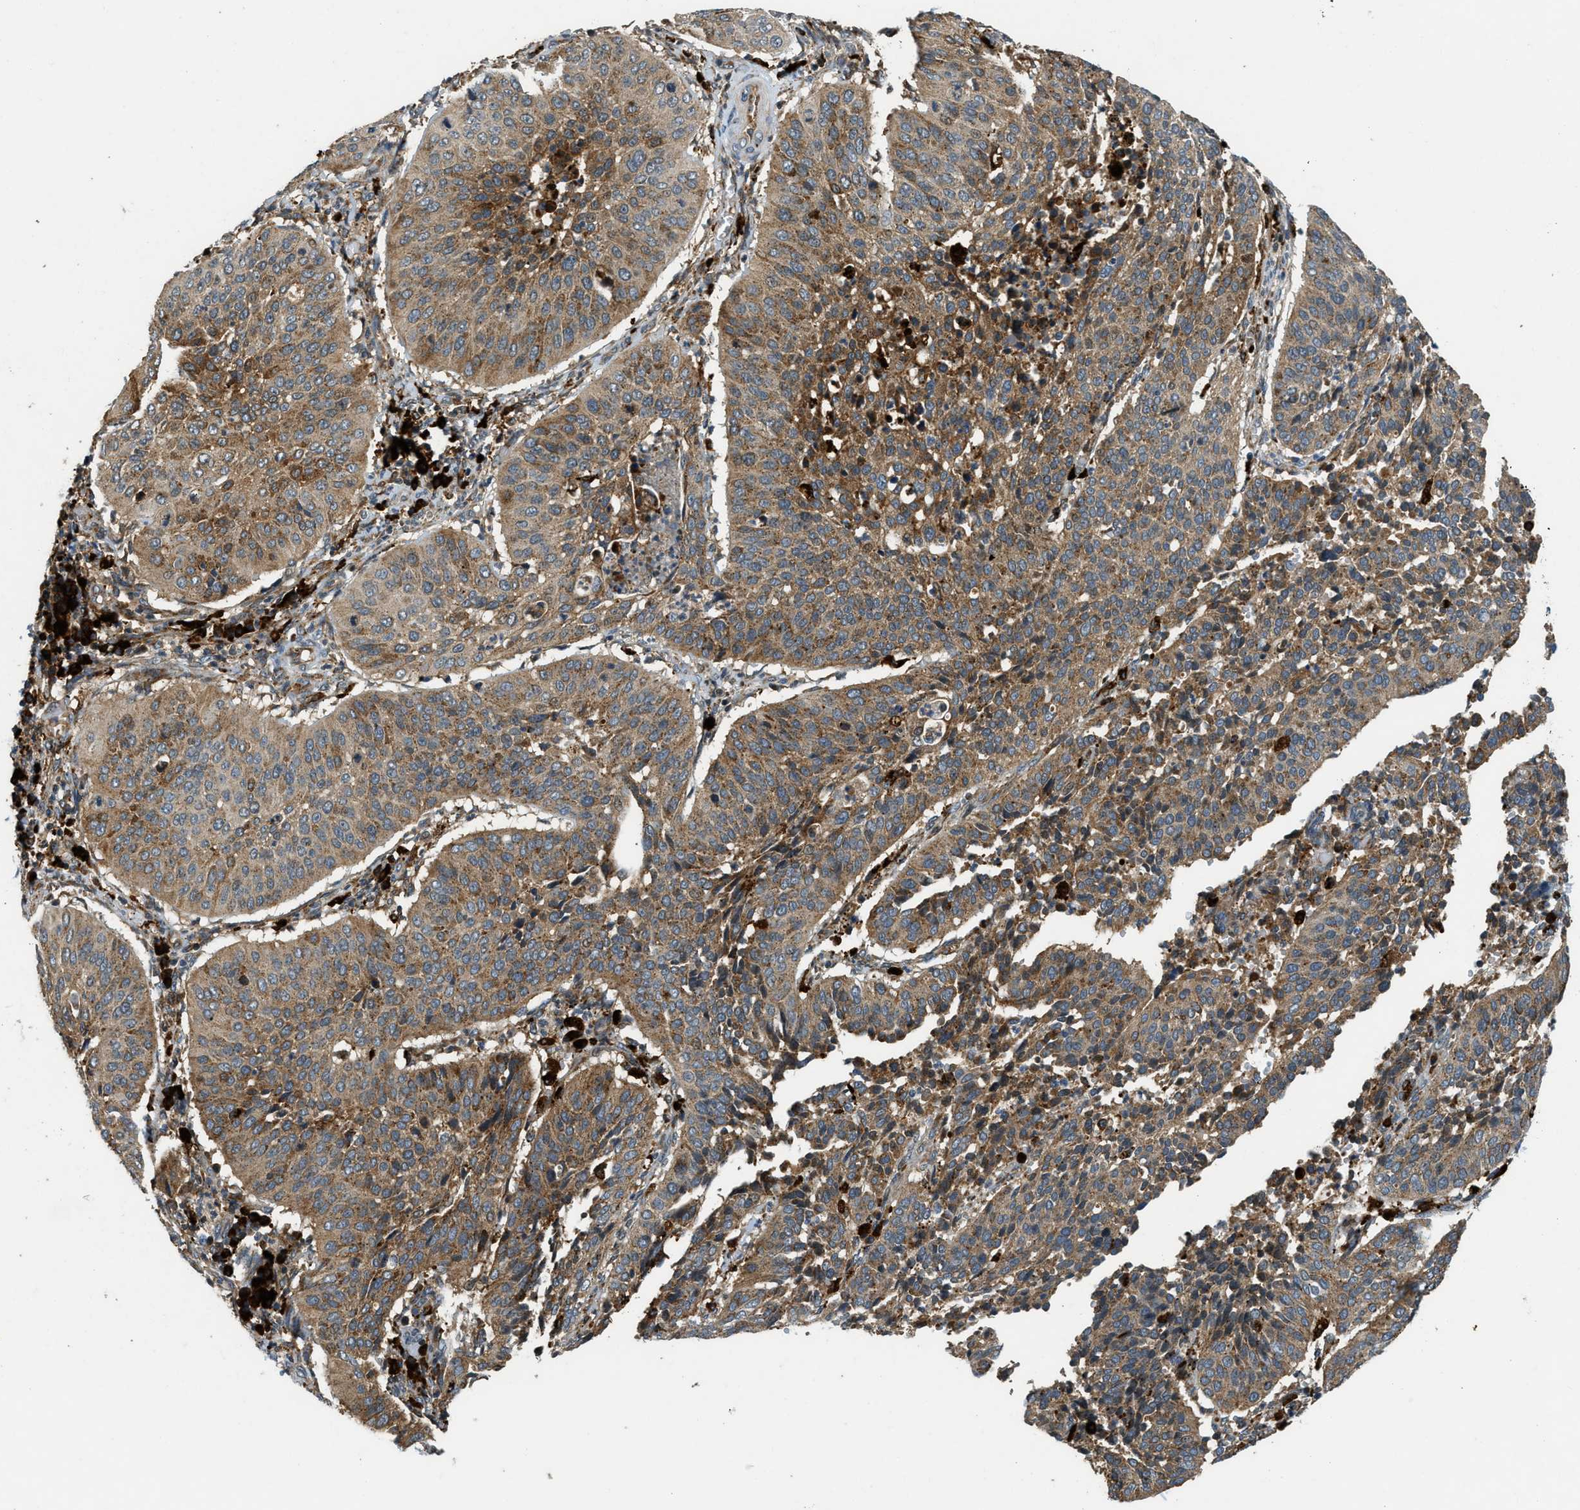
{"staining": {"intensity": "moderate", "quantity": ">75%", "location": "cytoplasmic/membranous"}, "tissue": "cervical cancer", "cell_type": "Tumor cells", "image_type": "cancer", "snomed": [{"axis": "morphology", "description": "Normal tissue, NOS"}, {"axis": "morphology", "description": "Squamous cell carcinoma, NOS"}, {"axis": "topography", "description": "Cervix"}], "caption": "This image demonstrates cervical squamous cell carcinoma stained with immunohistochemistry (IHC) to label a protein in brown. The cytoplasmic/membranous of tumor cells show moderate positivity for the protein. Nuclei are counter-stained blue.", "gene": "HERC2", "patient": {"sex": "female", "age": 39}}